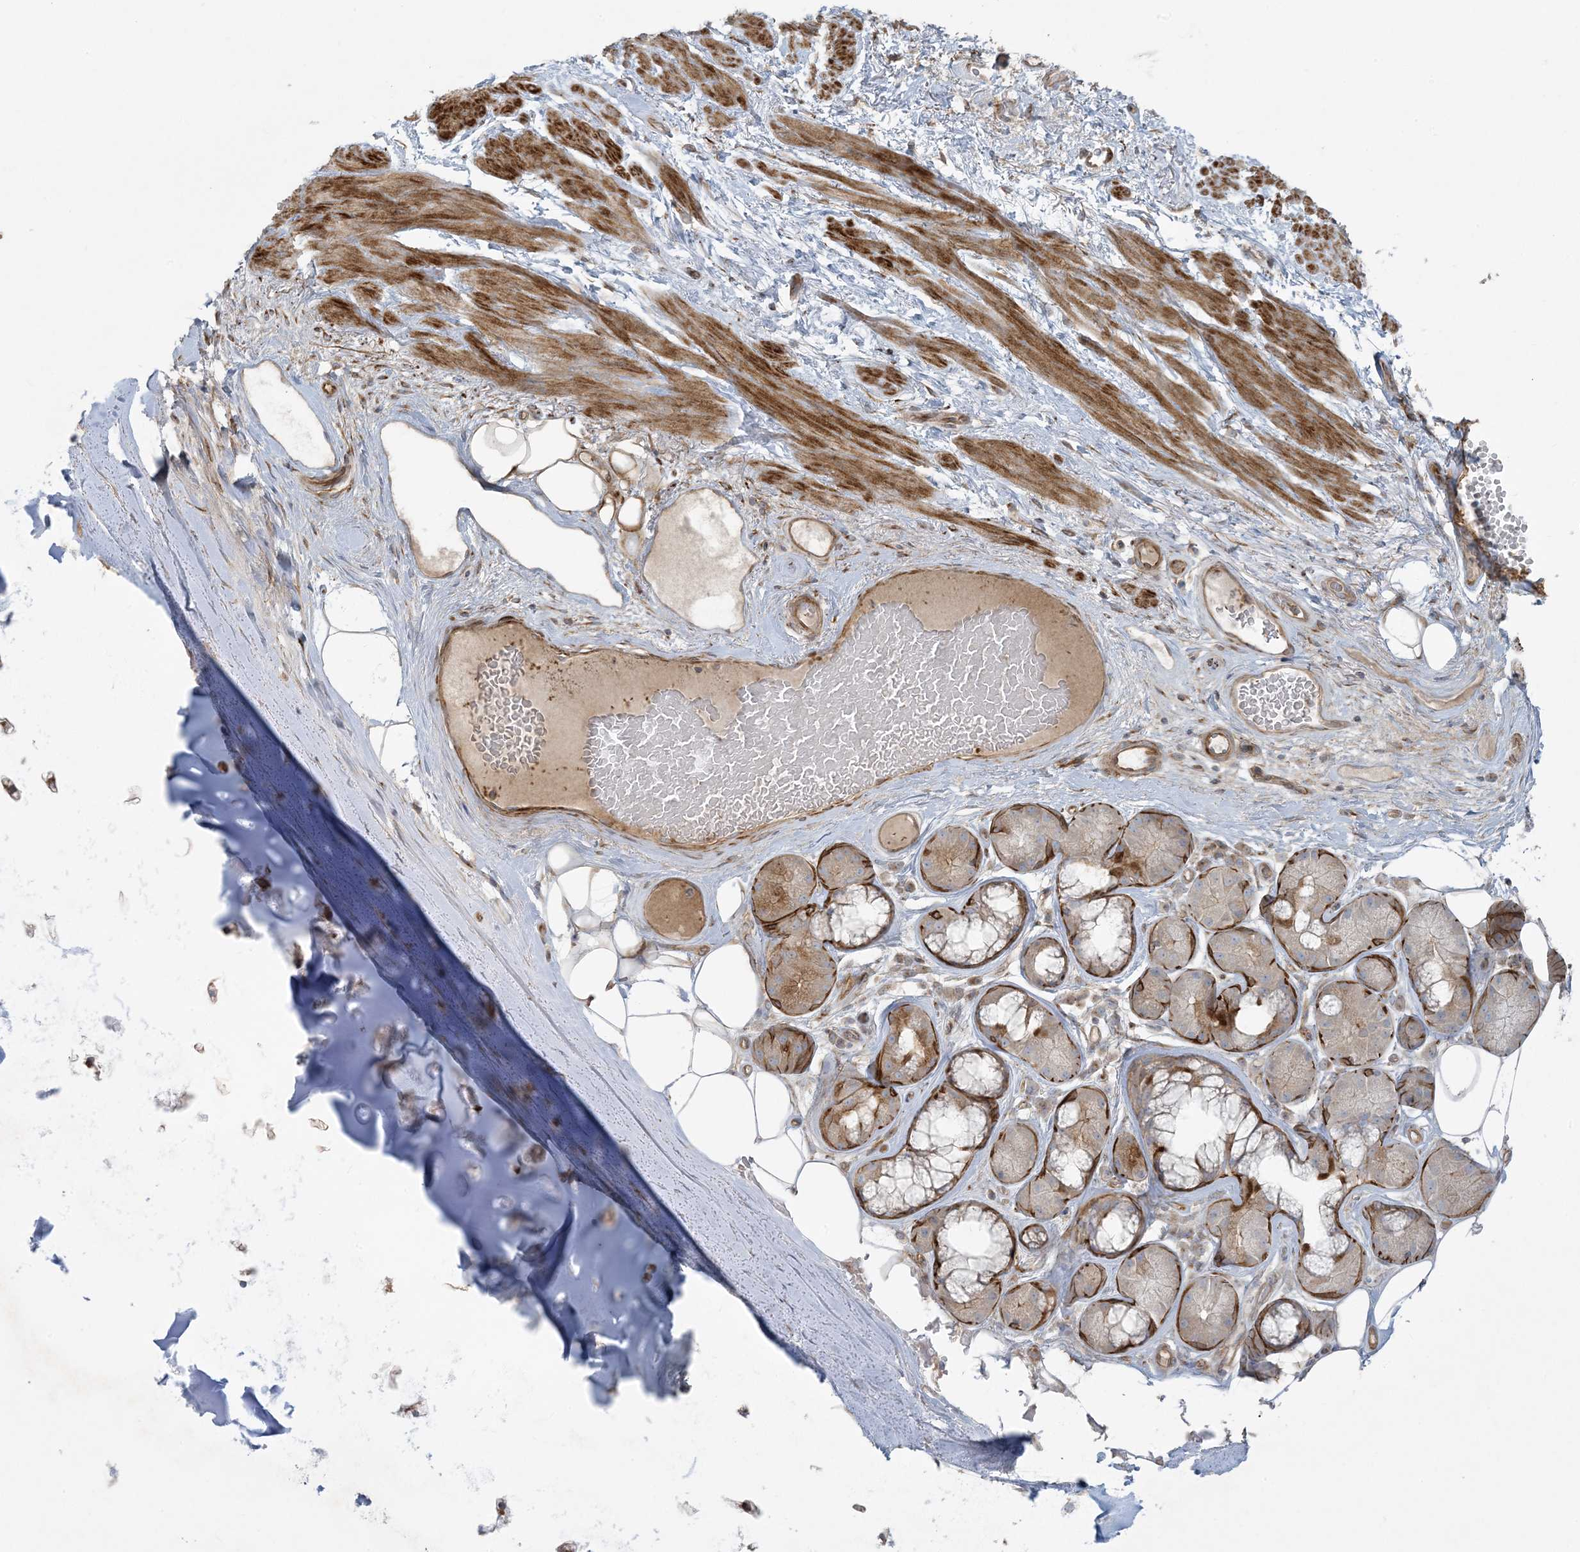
{"staining": {"intensity": "moderate", "quantity": ">75%", "location": "cytoplasmic/membranous"}, "tissue": "adipose tissue", "cell_type": "Adipocytes", "image_type": "normal", "snomed": [{"axis": "morphology", "description": "Normal tissue, NOS"}, {"axis": "morphology", "description": "Squamous cell carcinoma, NOS"}, {"axis": "topography", "description": "Lymph node"}, {"axis": "topography", "description": "Bronchus"}, {"axis": "topography", "description": "Lung"}], "caption": "Moderate cytoplasmic/membranous protein expression is appreciated in approximately >75% of adipocytes in adipose tissue. Nuclei are stained in blue.", "gene": "PIK3R4", "patient": {"sex": "male", "age": 66}}